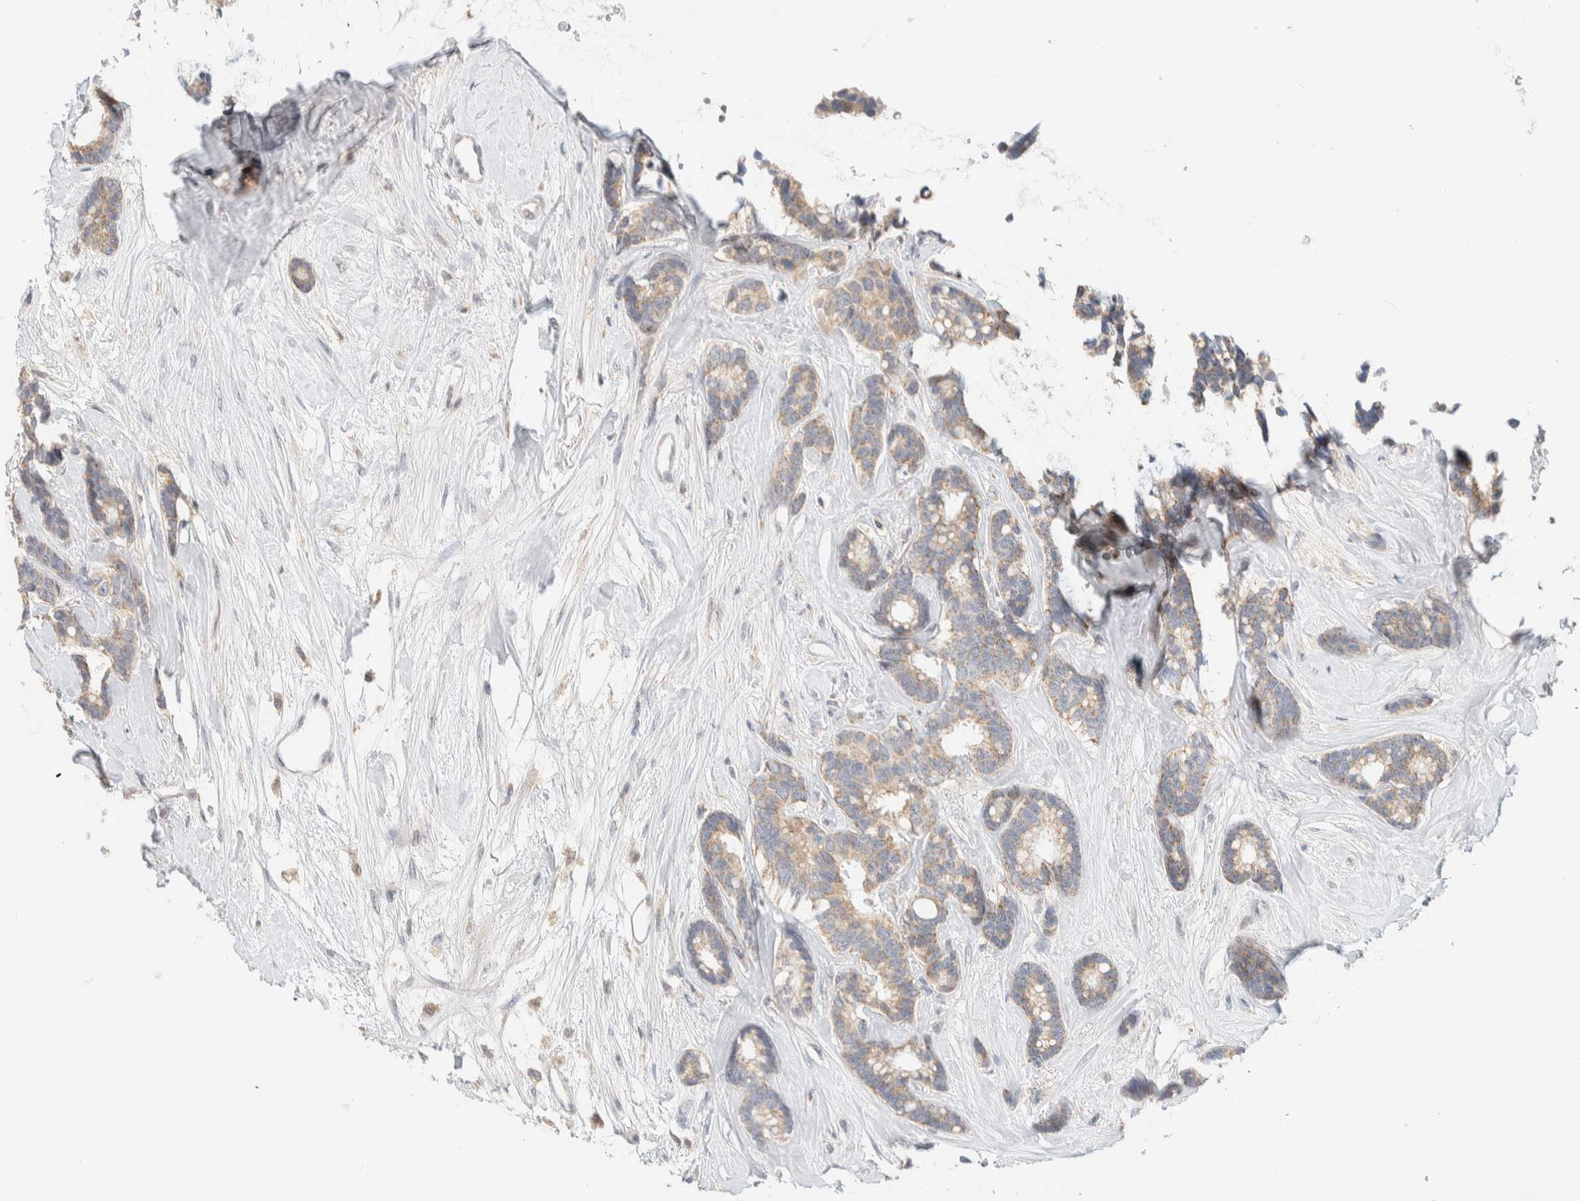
{"staining": {"intensity": "weak", "quantity": ">75%", "location": "cytoplasmic/membranous"}, "tissue": "breast cancer", "cell_type": "Tumor cells", "image_type": "cancer", "snomed": [{"axis": "morphology", "description": "Duct carcinoma"}, {"axis": "topography", "description": "Breast"}], "caption": "The photomicrograph exhibits a brown stain indicating the presence of a protein in the cytoplasmic/membranous of tumor cells in breast cancer. The protein is stained brown, and the nuclei are stained in blue (DAB IHC with brightfield microscopy, high magnification).", "gene": "HDHD3", "patient": {"sex": "female", "age": 87}}